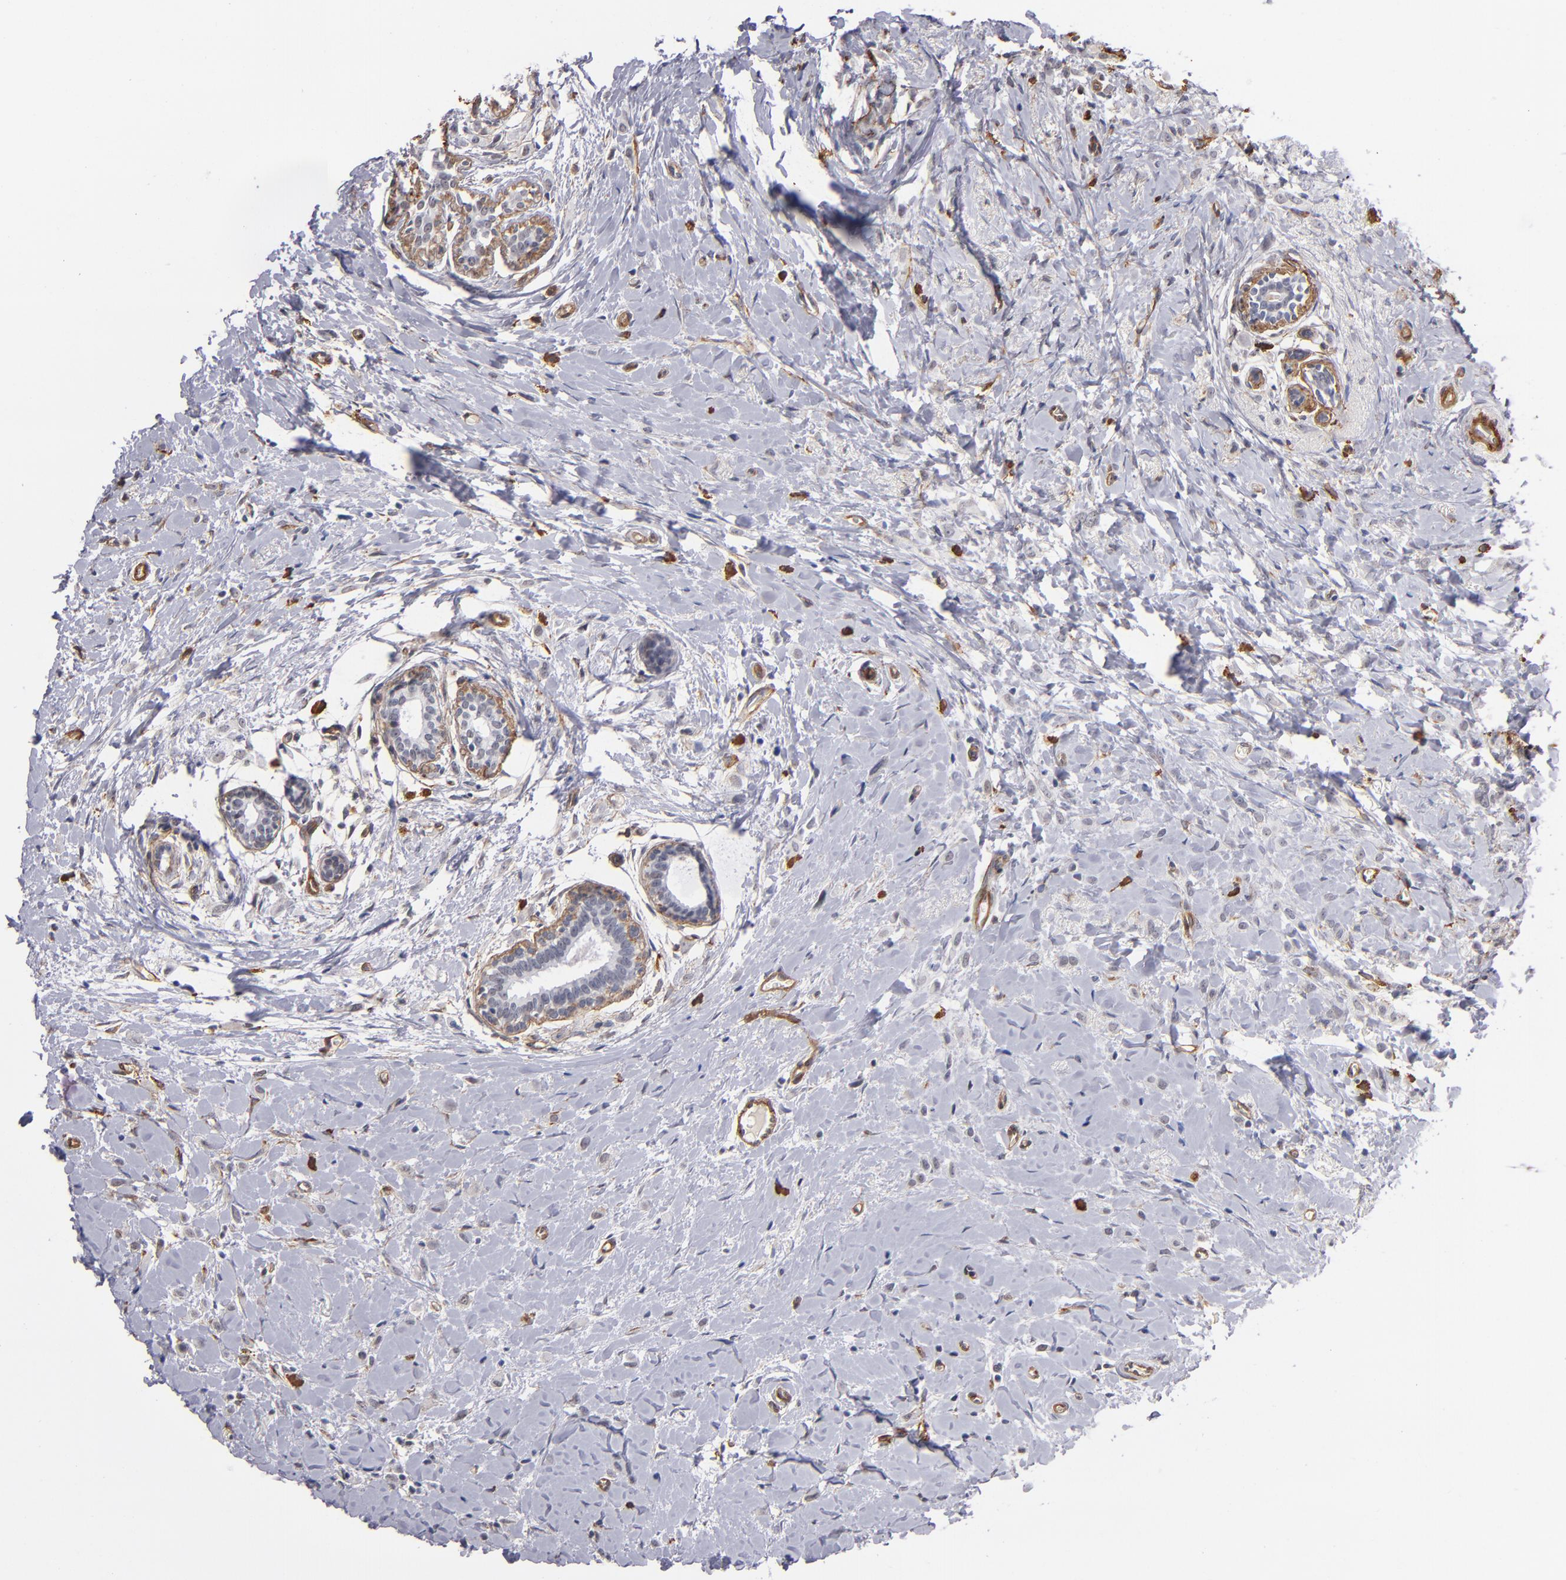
{"staining": {"intensity": "weak", "quantity": "<25%", "location": "cytoplasmic/membranous"}, "tissue": "breast cancer", "cell_type": "Tumor cells", "image_type": "cancer", "snomed": [{"axis": "morphology", "description": "Lobular carcinoma"}, {"axis": "topography", "description": "Breast"}], "caption": "DAB immunohistochemical staining of human breast cancer (lobular carcinoma) reveals no significant staining in tumor cells. Nuclei are stained in blue.", "gene": "LAMC1", "patient": {"sex": "female", "age": 57}}